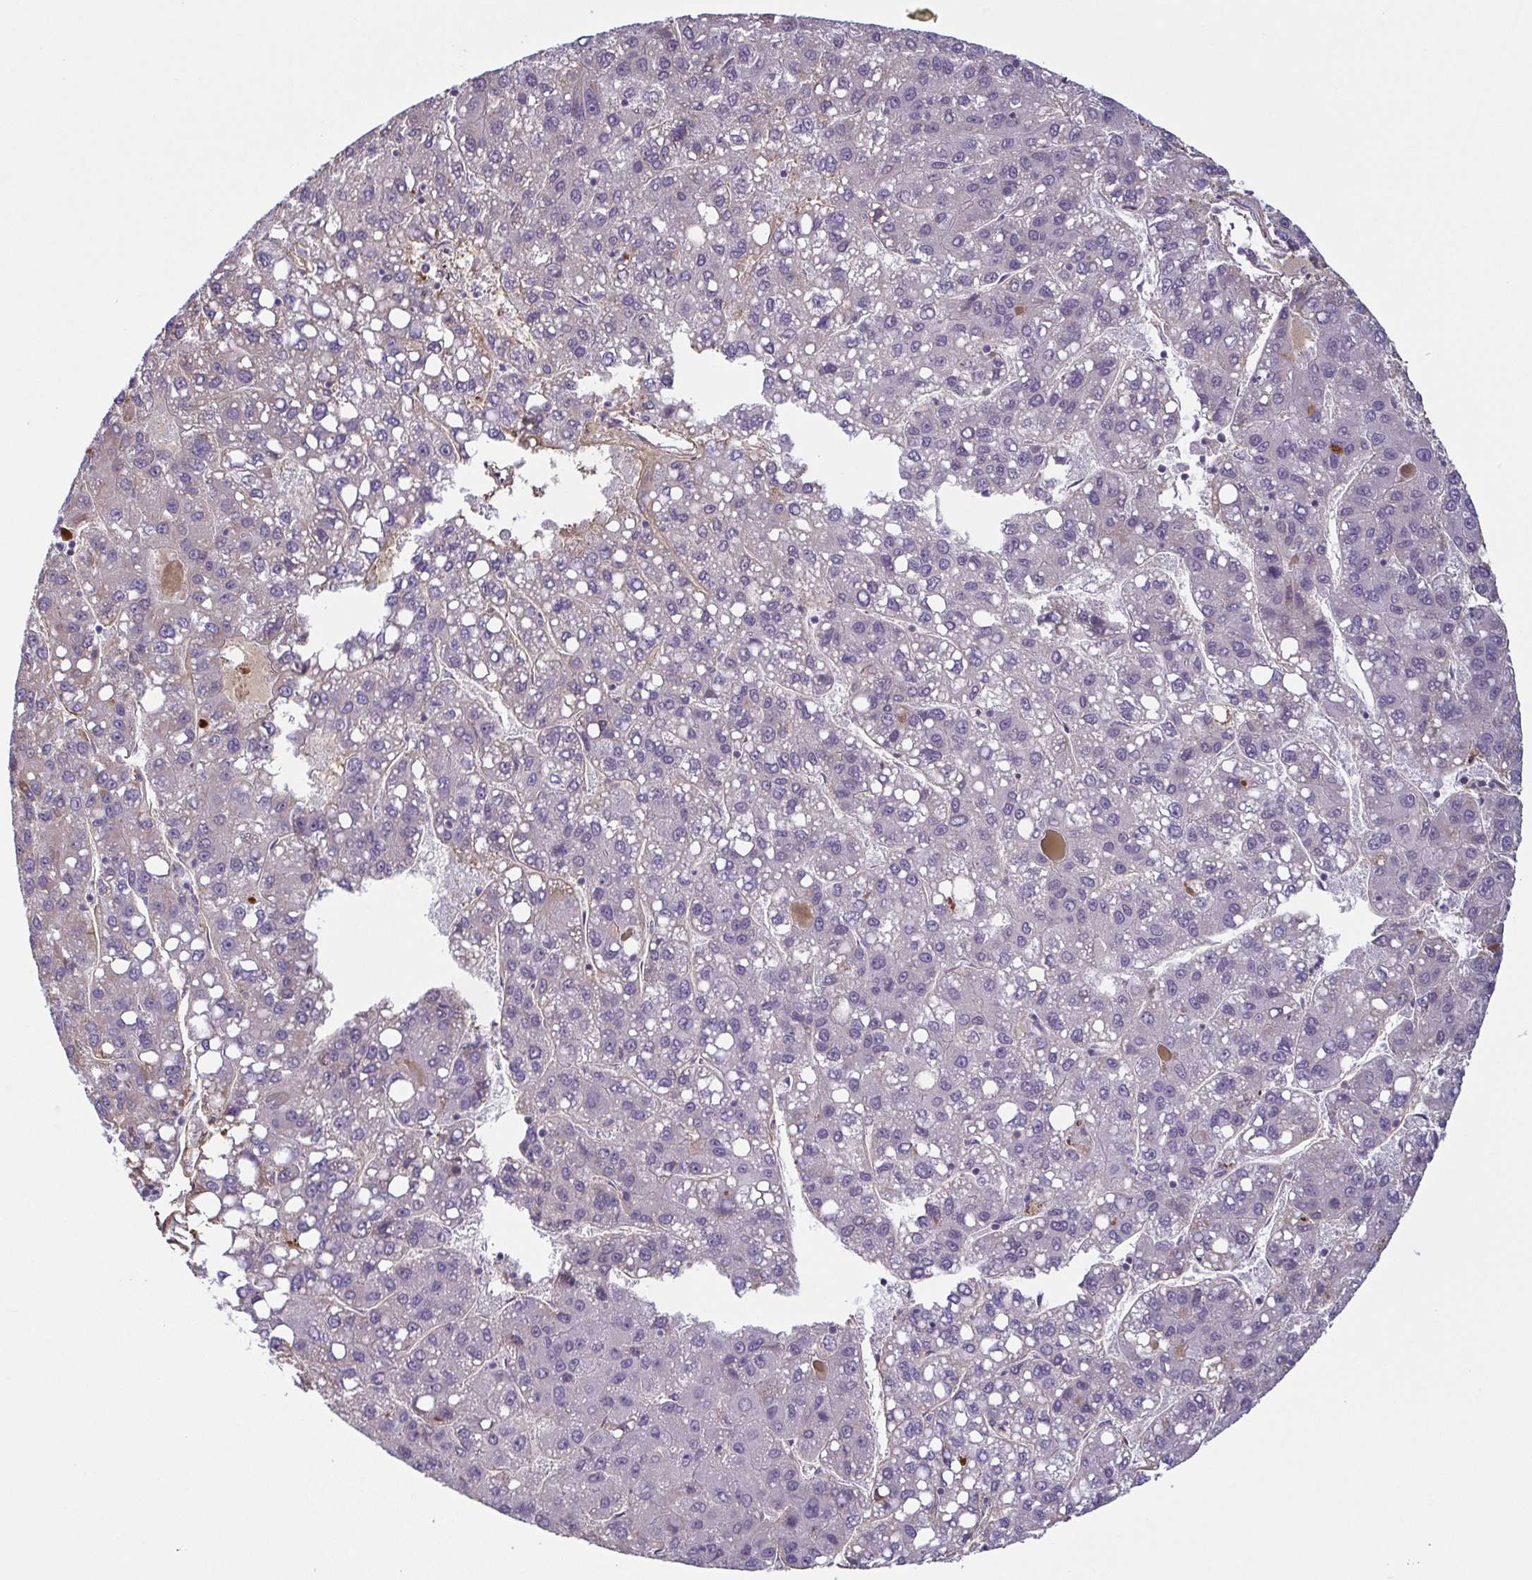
{"staining": {"intensity": "negative", "quantity": "none", "location": "none"}, "tissue": "liver cancer", "cell_type": "Tumor cells", "image_type": "cancer", "snomed": [{"axis": "morphology", "description": "Carcinoma, Hepatocellular, NOS"}, {"axis": "topography", "description": "Liver"}], "caption": "This micrograph is of liver cancer stained with immunohistochemistry (IHC) to label a protein in brown with the nuclei are counter-stained blue. There is no staining in tumor cells.", "gene": "ECM1", "patient": {"sex": "female", "age": 82}}